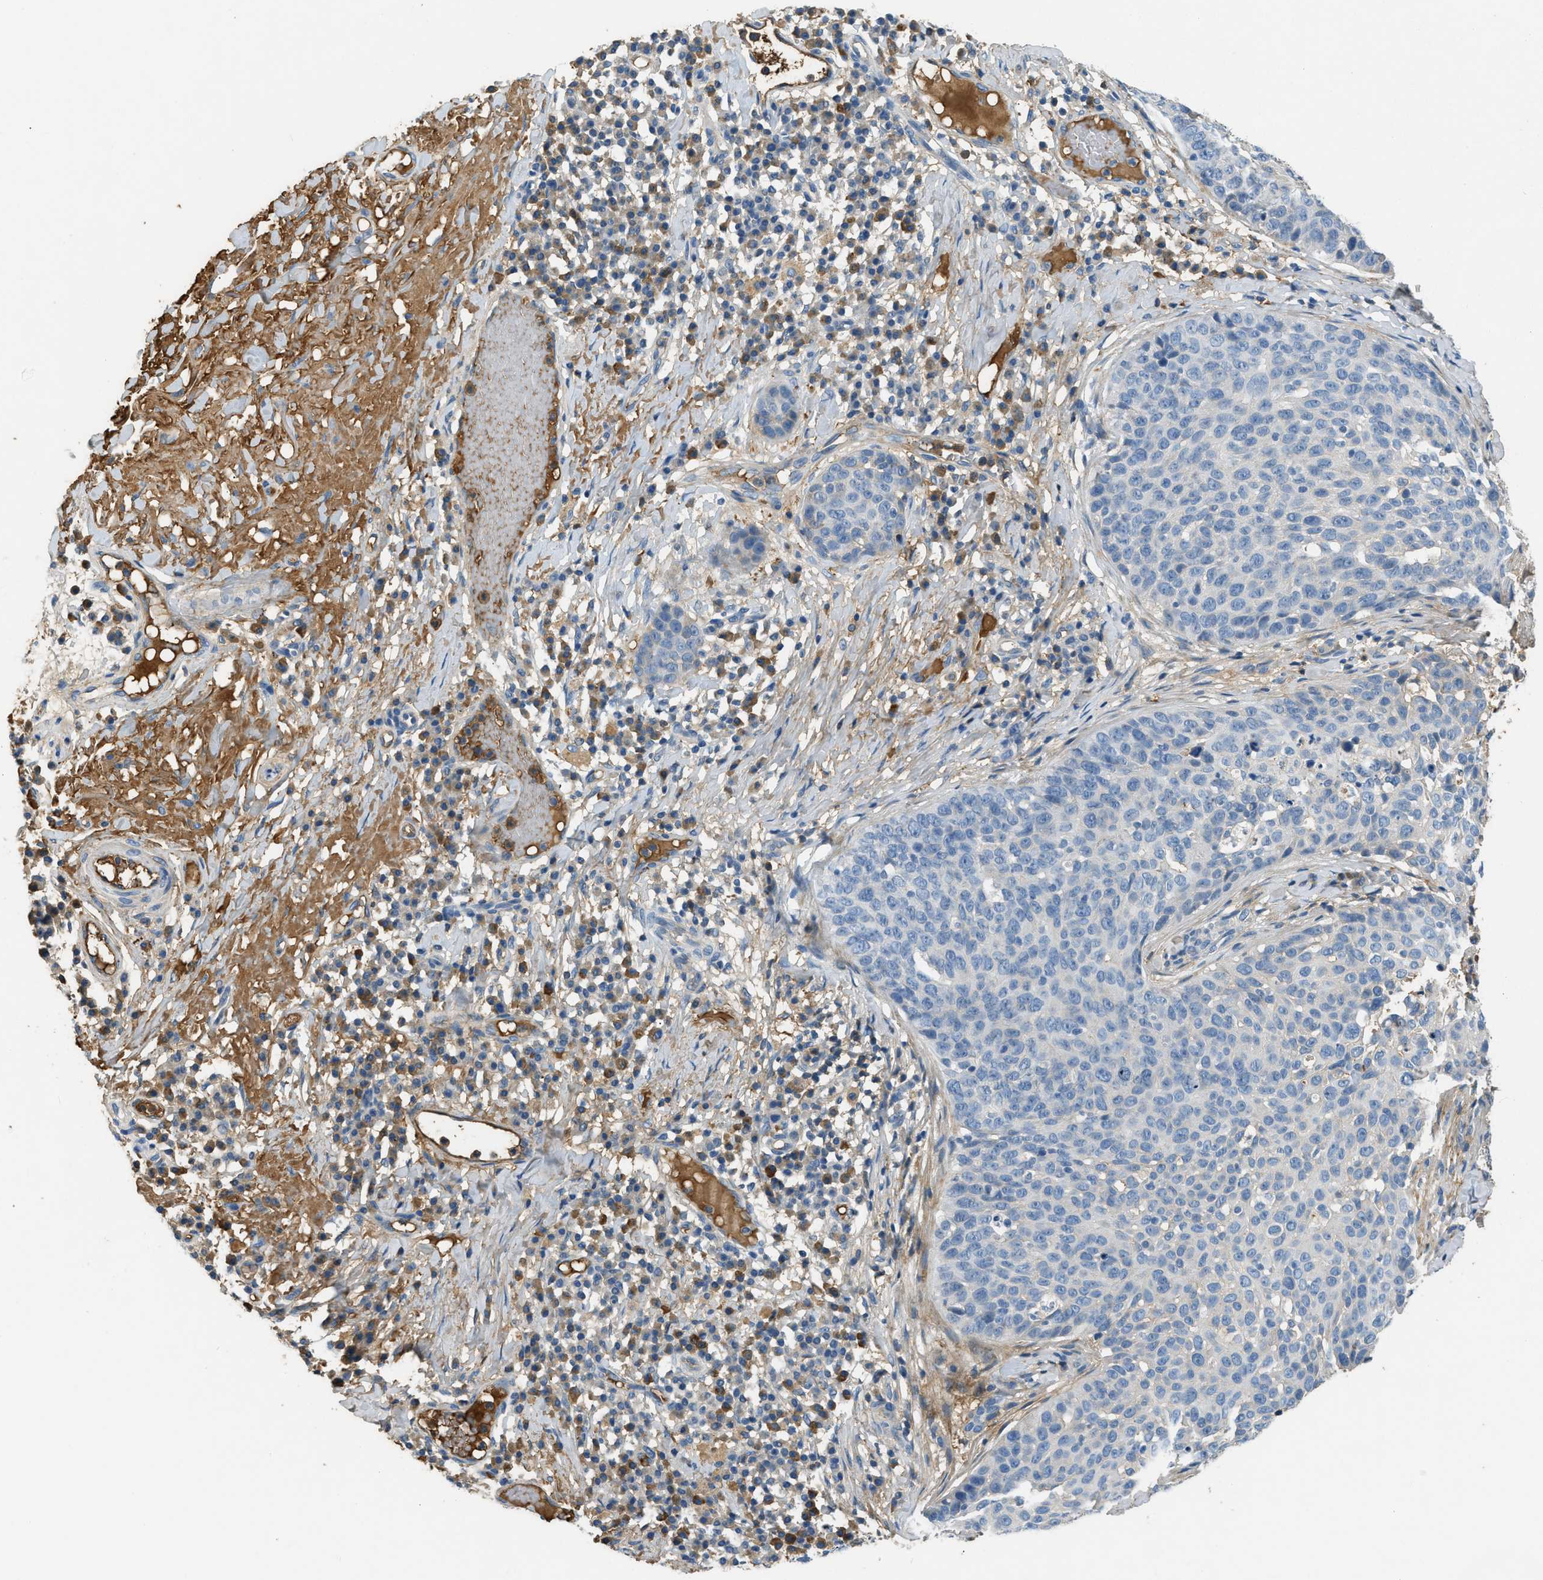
{"staining": {"intensity": "negative", "quantity": "none", "location": "none"}, "tissue": "skin cancer", "cell_type": "Tumor cells", "image_type": "cancer", "snomed": [{"axis": "morphology", "description": "Squamous cell carcinoma in situ, NOS"}, {"axis": "morphology", "description": "Squamous cell carcinoma, NOS"}, {"axis": "topography", "description": "Skin"}], "caption": "The immunohistochemistry image has no significant positivity in tumor cells of skin cancer tissue.", "gene": "STC1", "patient": {"sex": "male", "age": 93}}